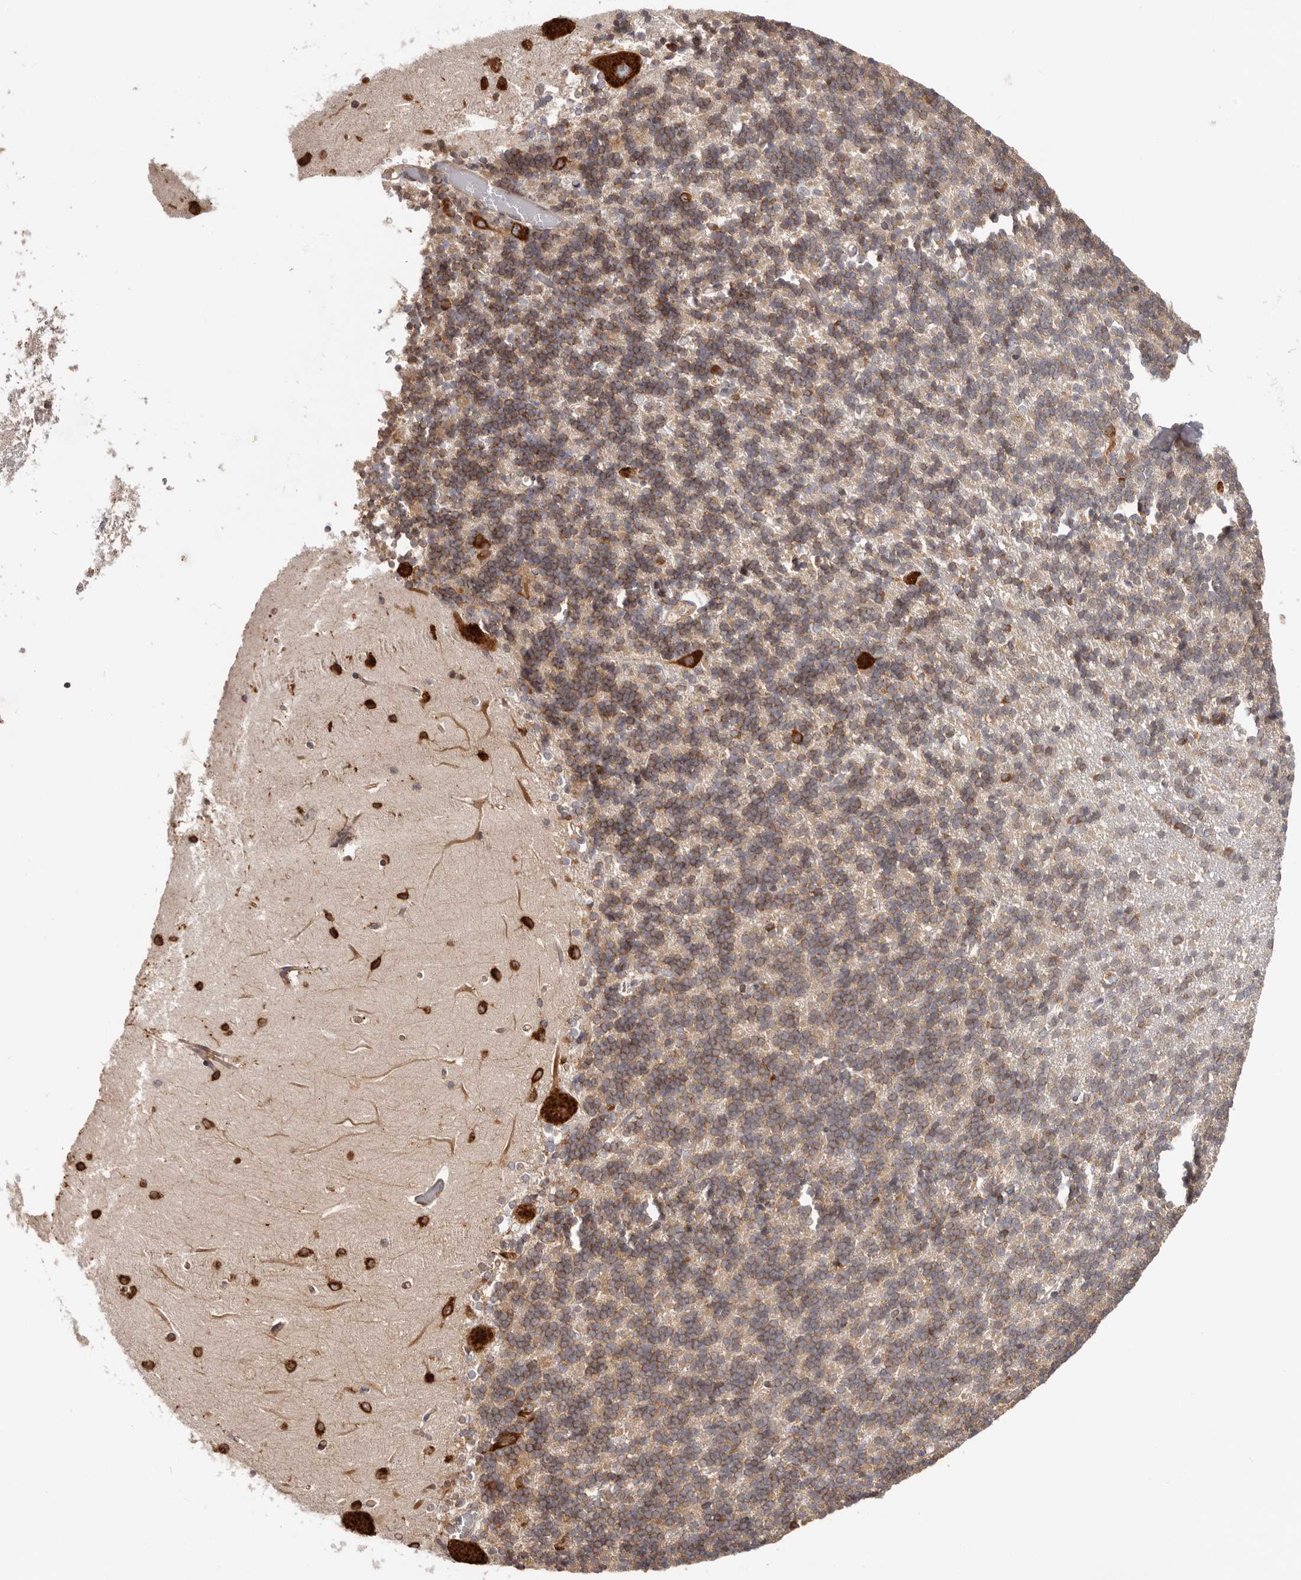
{"staining": {"intensity": "moderate", "quantity": "25%-75%", "location": "cytoplasmic/membranous"}, "tissue": "cerebellum", "cell_type": "Cells in granular layer", "image_type": "normal", "snomed": [{"axis": "morphology", "description": "Normal tissue, NOS"}, {"axis": "topography", "description": "Cerebellum"}], "caption": "This is a histology image of immunohistochemistry staining of benign cerebellum, which shows moderate staining in the cytoplasmic/membranous of cells in granular layer.", "gene": "EPRS1", "patient": {"sex": "male", "age": 37}}